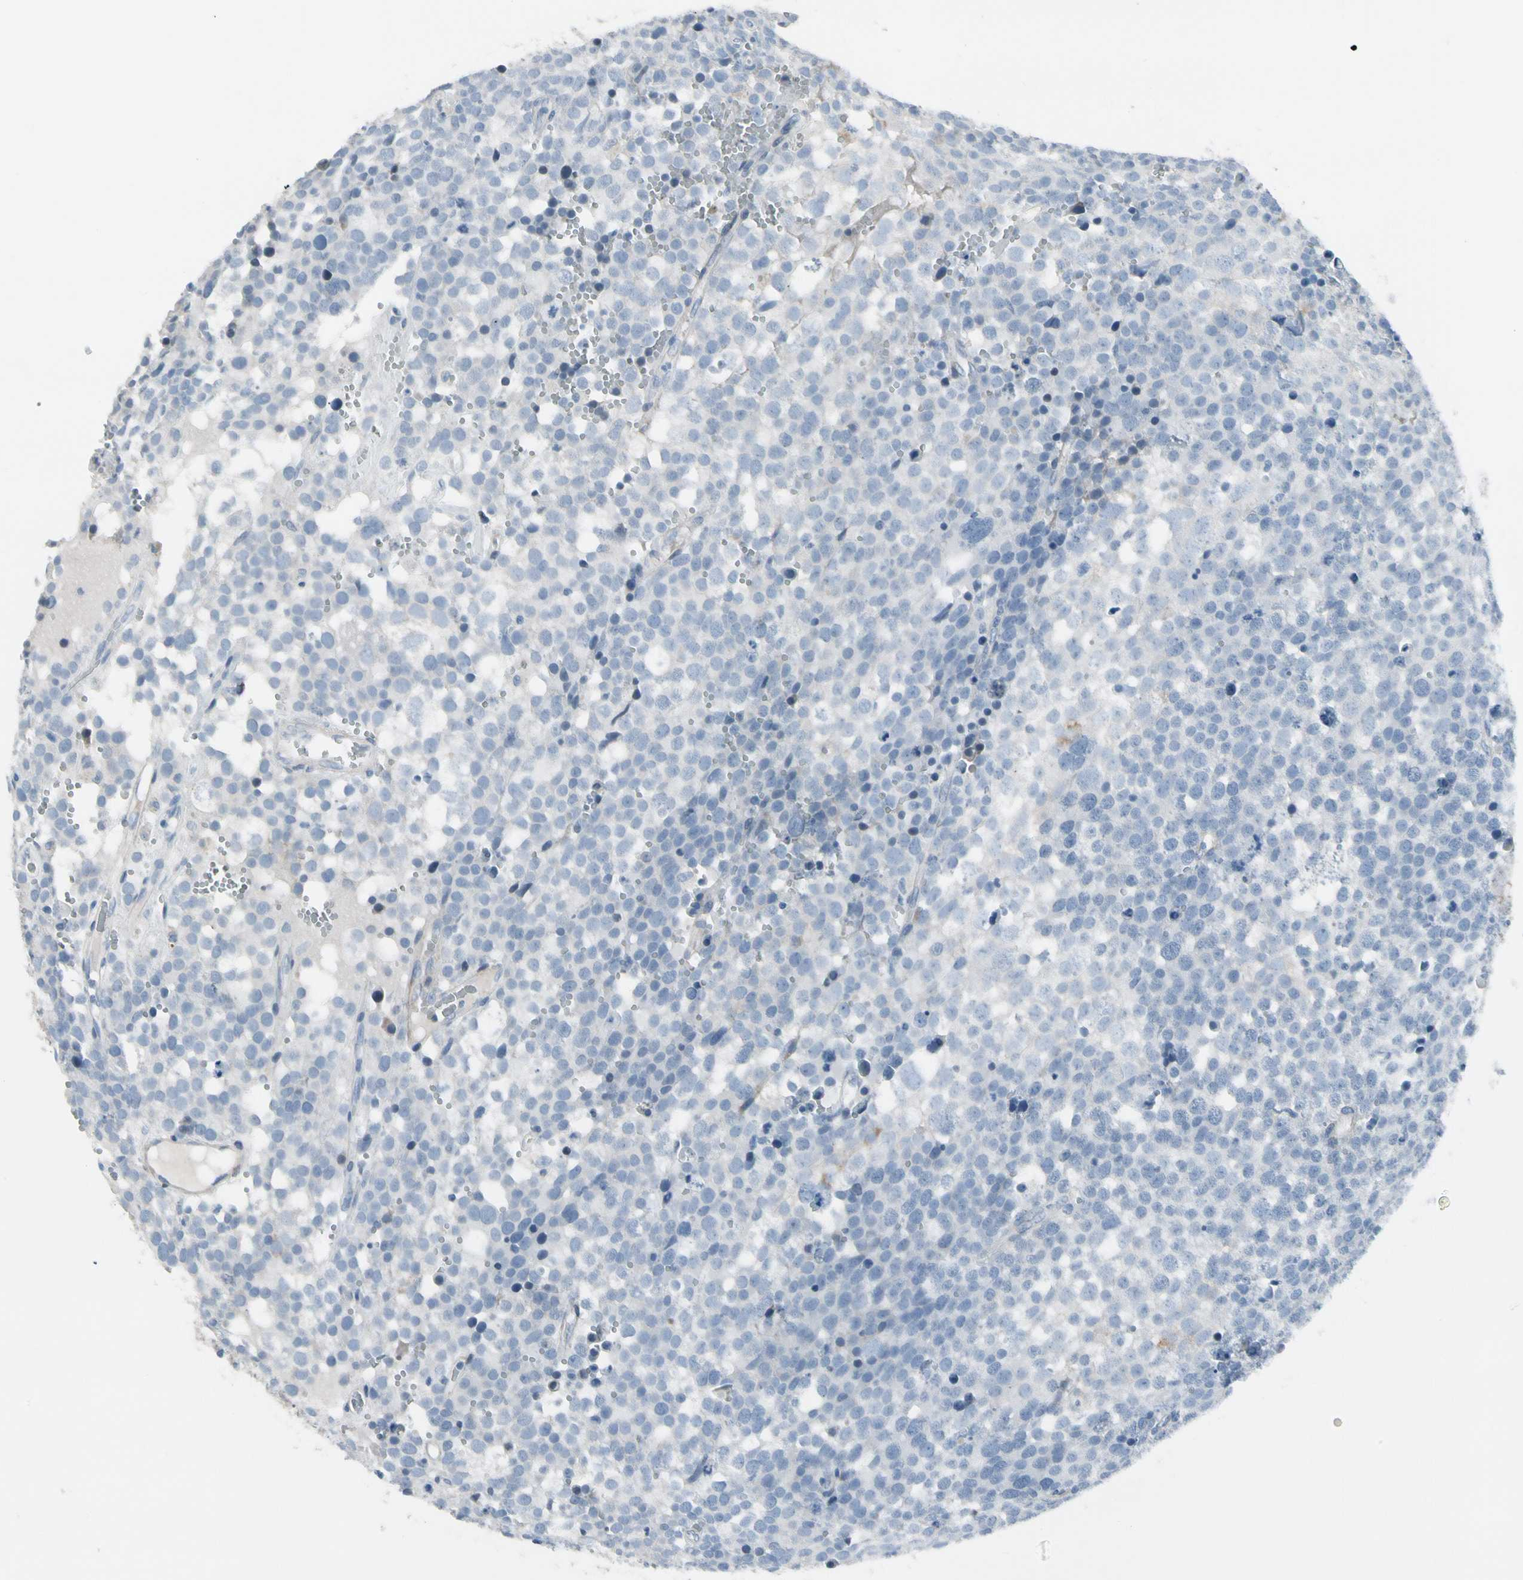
{"staining": {"intensity": "negative", "quantity": "none", "location": "none"}, "tissue": "testis cancer", "cell_type": "Tumor cells", "image_type": "cancer", "snomed": [{"axis": "morphology", "description": "Seminoma, NOS"}, {"axis": "topography", "description": "Testis"}], "caption": "Immunohistochemistry (IHC) photomicrograph of testis cancer stained for a protein (brown), which exhibits no expression in tumor cells.", "gene": "PIGR", "patient": {"sex": "male", "age": 71}}